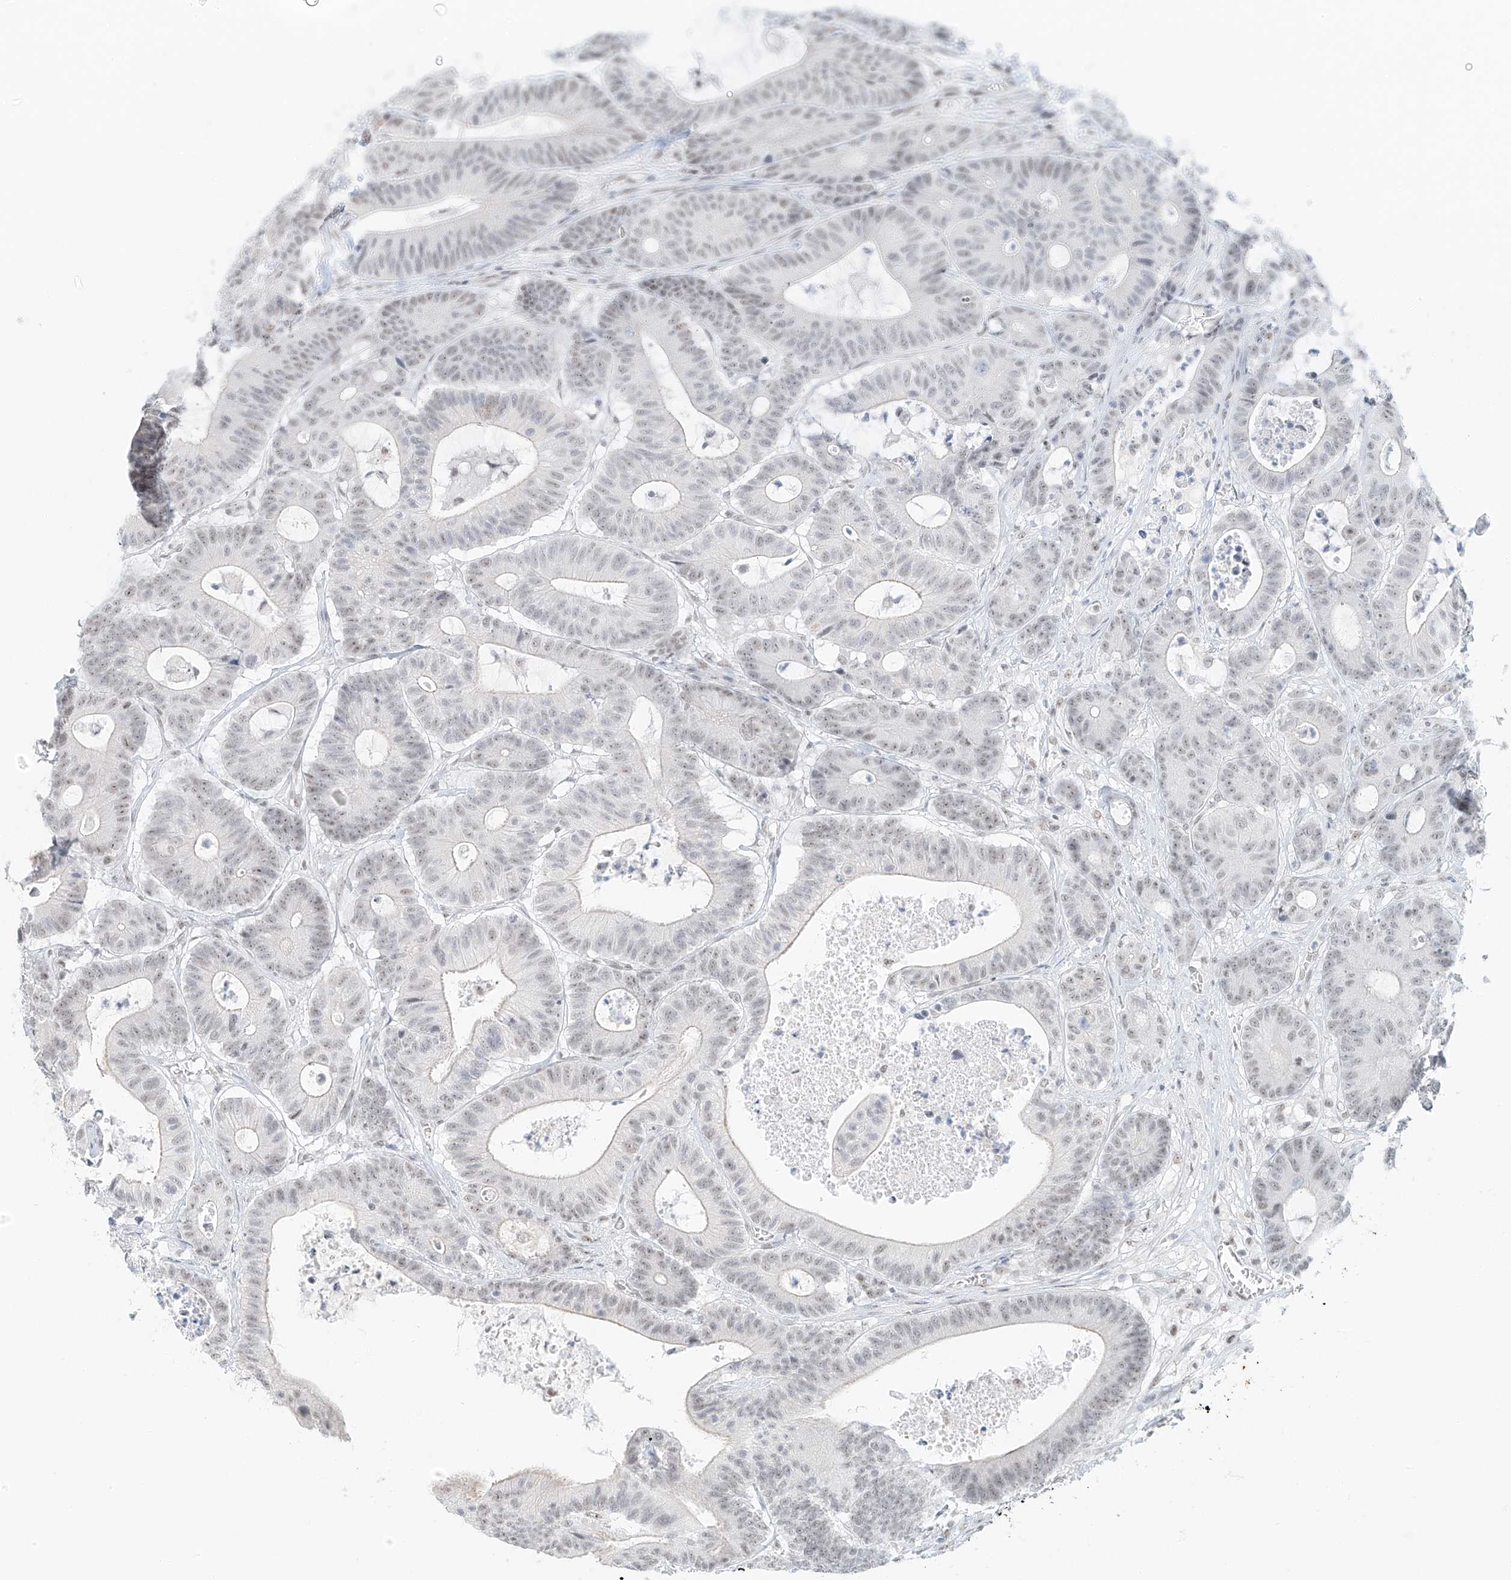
{"staining": {"intensity": "weak", "quantity": "<25%", "location": "nuclear"}, "tissue": "colorectal cancer", "cell_type": "Tumor cells", "image_type": "cancer", "snomed": [{"axis": "morphology", "description": "Adenocarcinoma, NOS"}, {"axis": "topography", "description": "Colon"}], "caption": "IHC image of neoplastic tissue: colorectal cancer stained with DAB (3,3'-diaminobenzidine) displays no significant protein staining in tumor cells.", "gene": "PGC", "patient": {"sex": "female", "age": 84}}